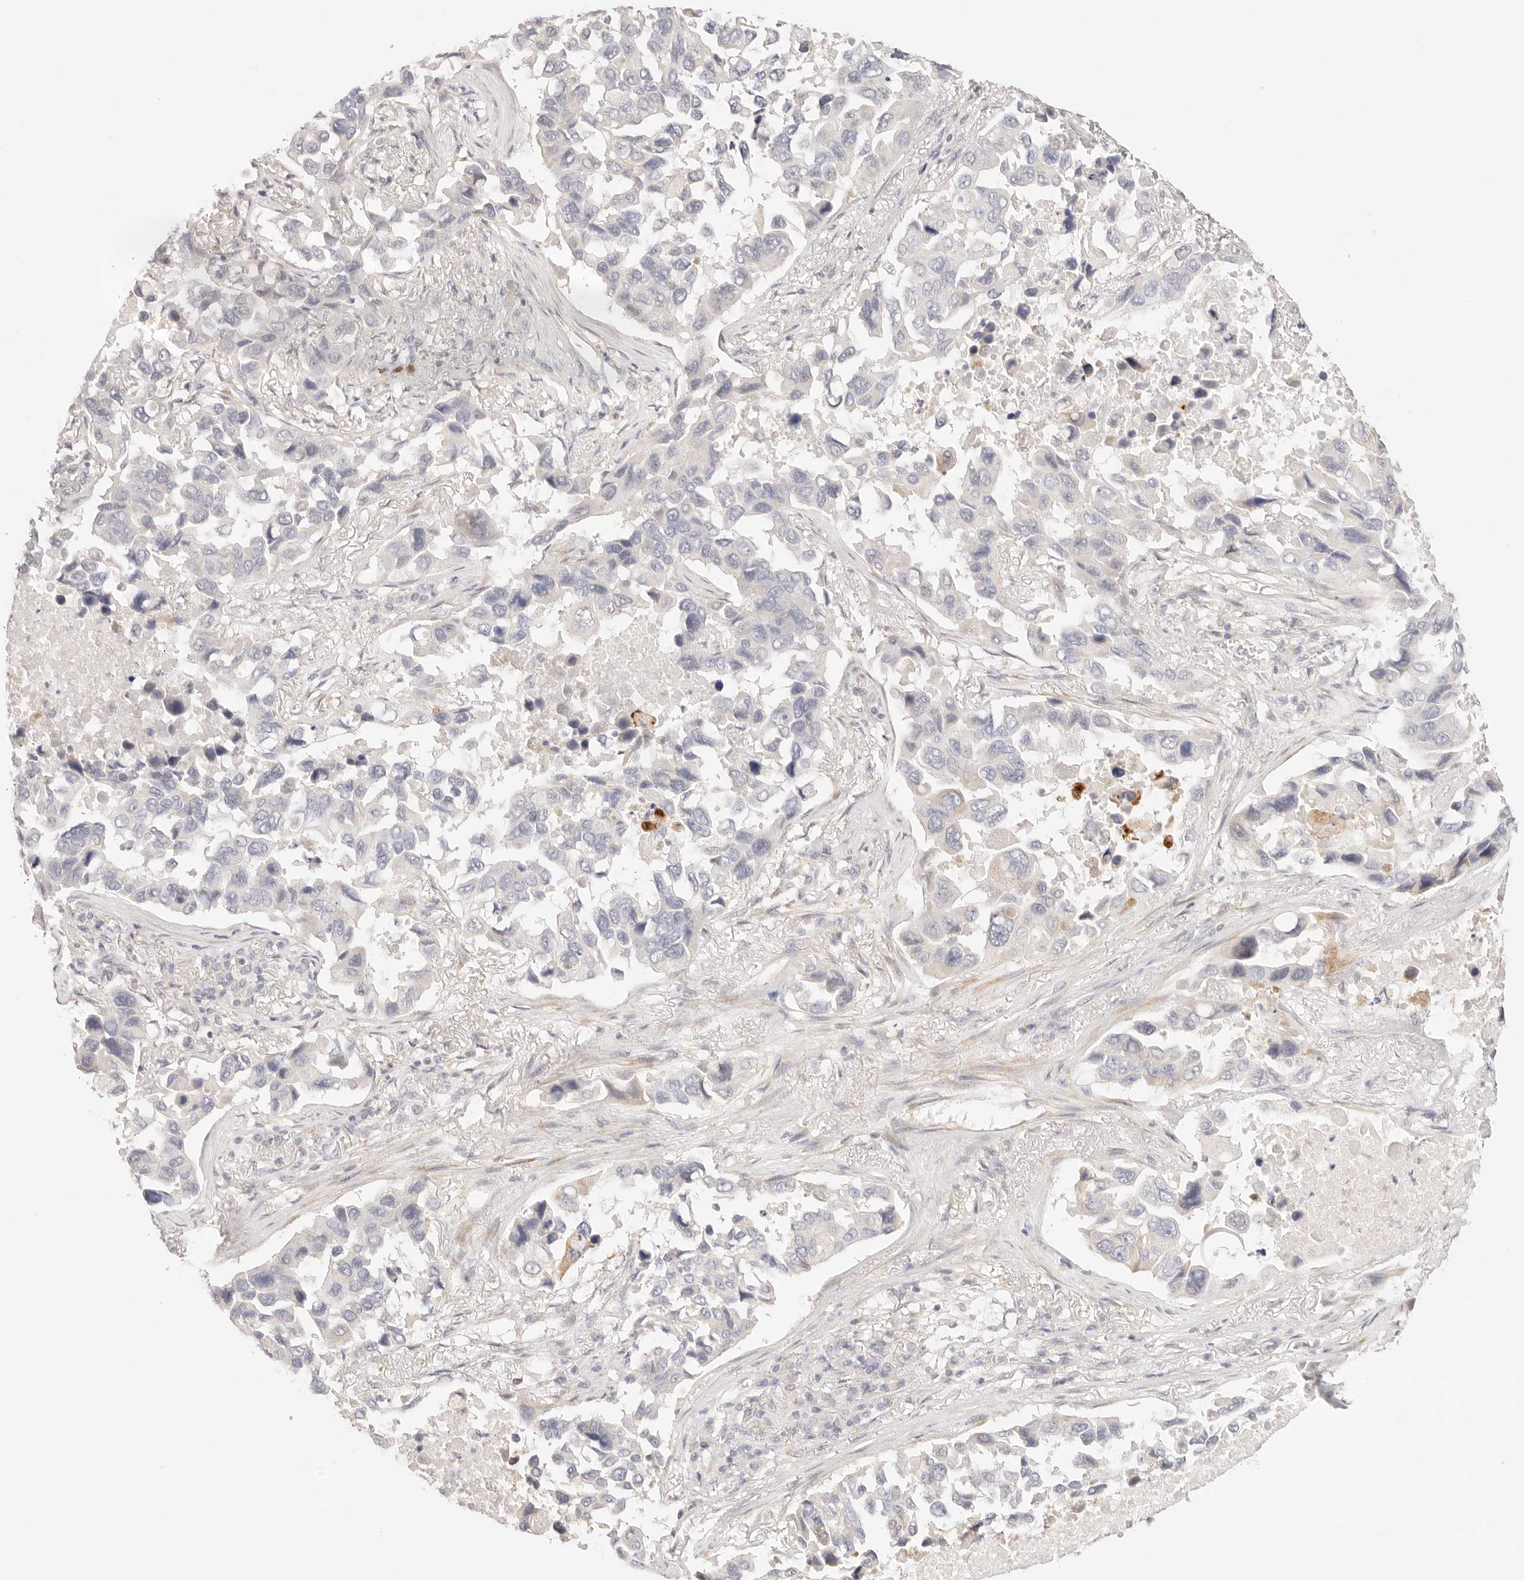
{"staining": {"intensity": "negative", "quantity": "none", "location": "none"}, "tissue": "lung cancer", "cell_type": "Tumor cells", "image_type": "cancer", "snomed": [{"axis": "morphology", "description": "Adenocarcinoma, NOS"}, {"axis": "topography", "description": "Lung"}], "caption": "An immunohistochemistry (IHC) photomicrograph of lung adenocarcinoma is shown. There is no staining in tumor cells of lung adenocarcinoma.", "gene": "GPR156", "patient": {"sex": "male", "age": 64}}